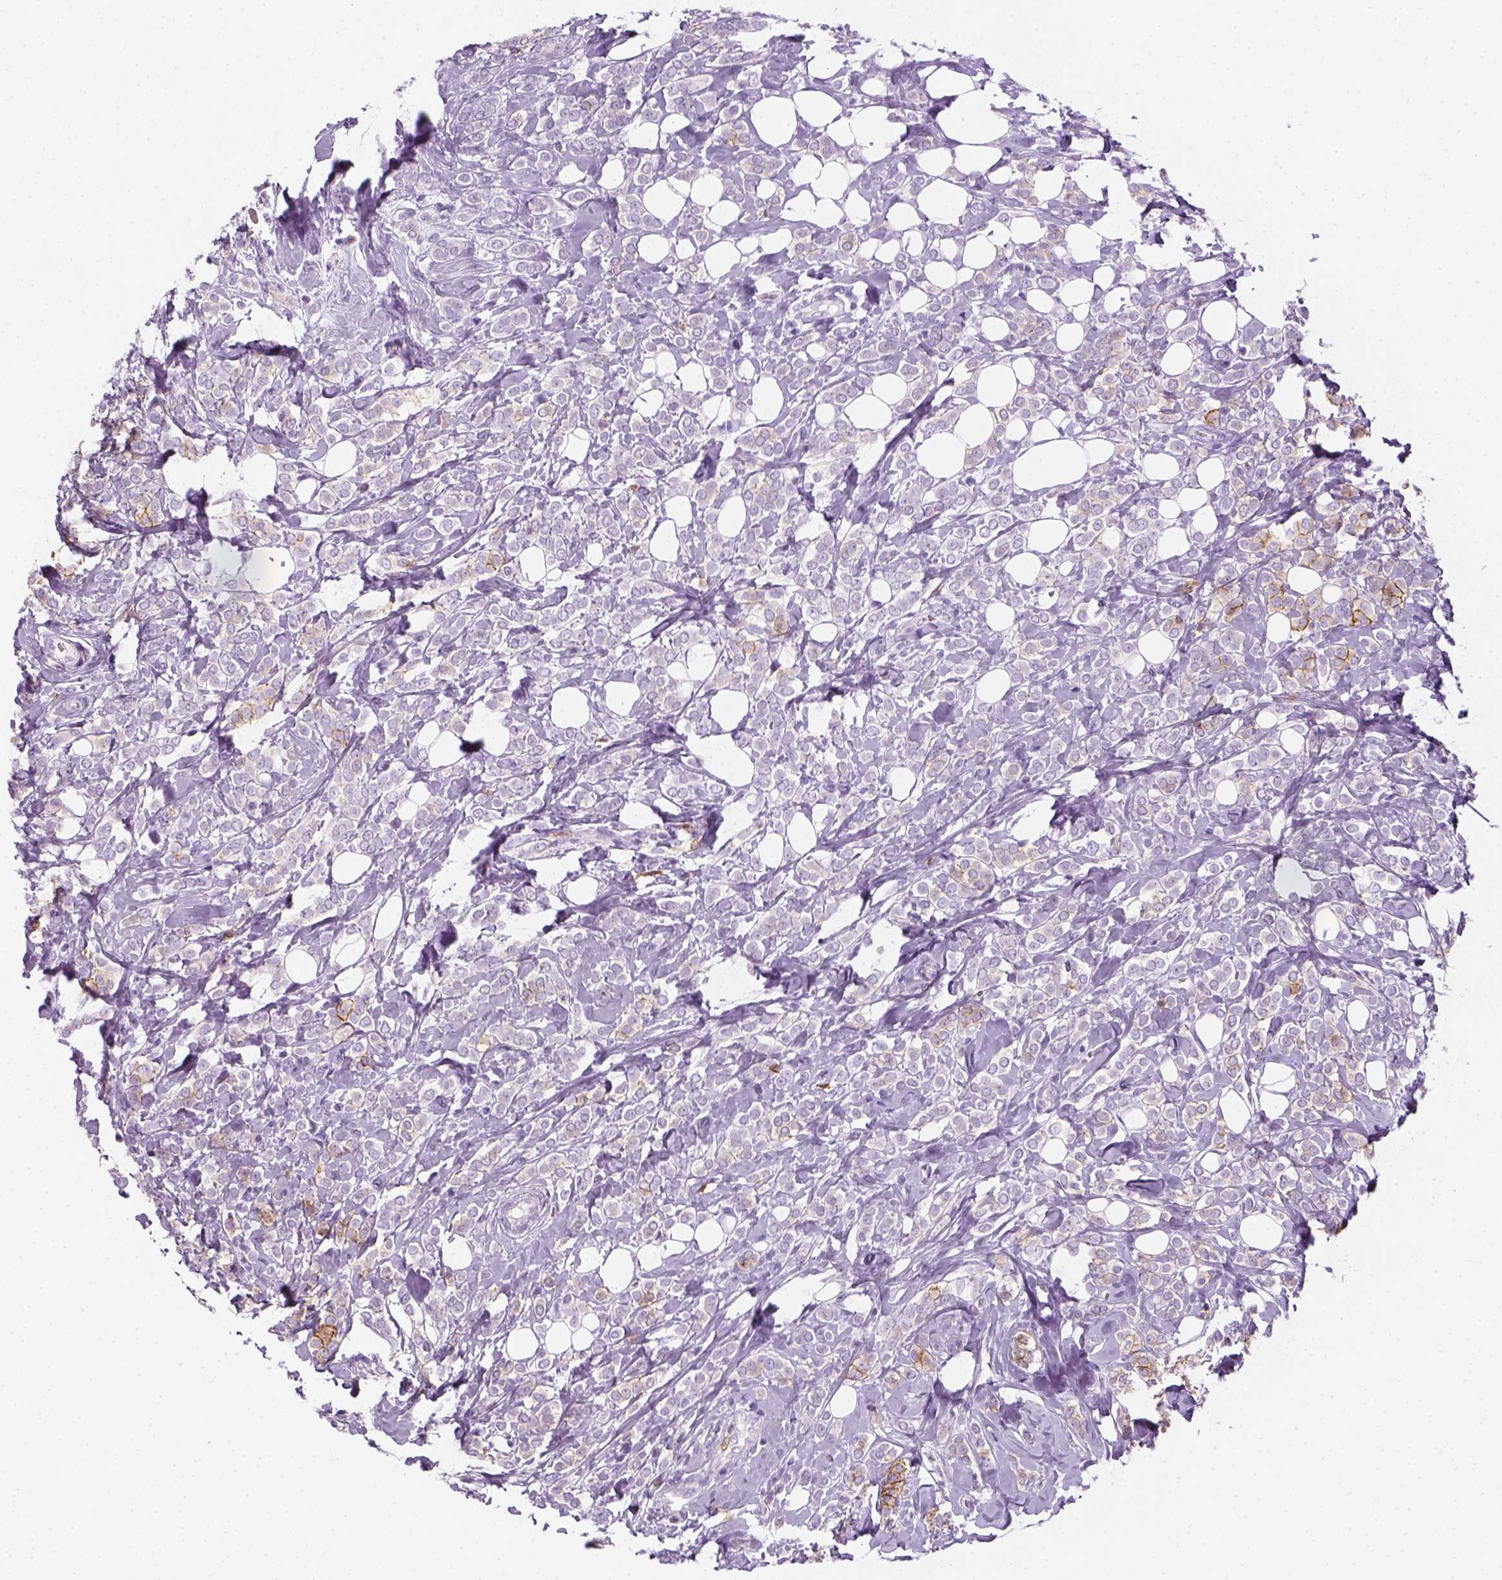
{"staining": {"intensity": "moderate", "quantity": "25%-75%", "location": "cytoplasmic/membranous"}, "tissue": "breast cancer", "cell_type": "Tumor cells", "image_type": "cancer", "snomed": [{"axis": "morphology", "description": "Lobular carcinoma"}, {"axis": "topography", "description": "Breast"}], "caption": "Immunohistochemical staining of human lobular carcinoma (breast) reveals medium levels of moderate cytoplasmic/membranous expression in approximately 25%-75% of tumor cells.", "gene": "AQP3", "patient": {"sex": "female", "age": 49}}